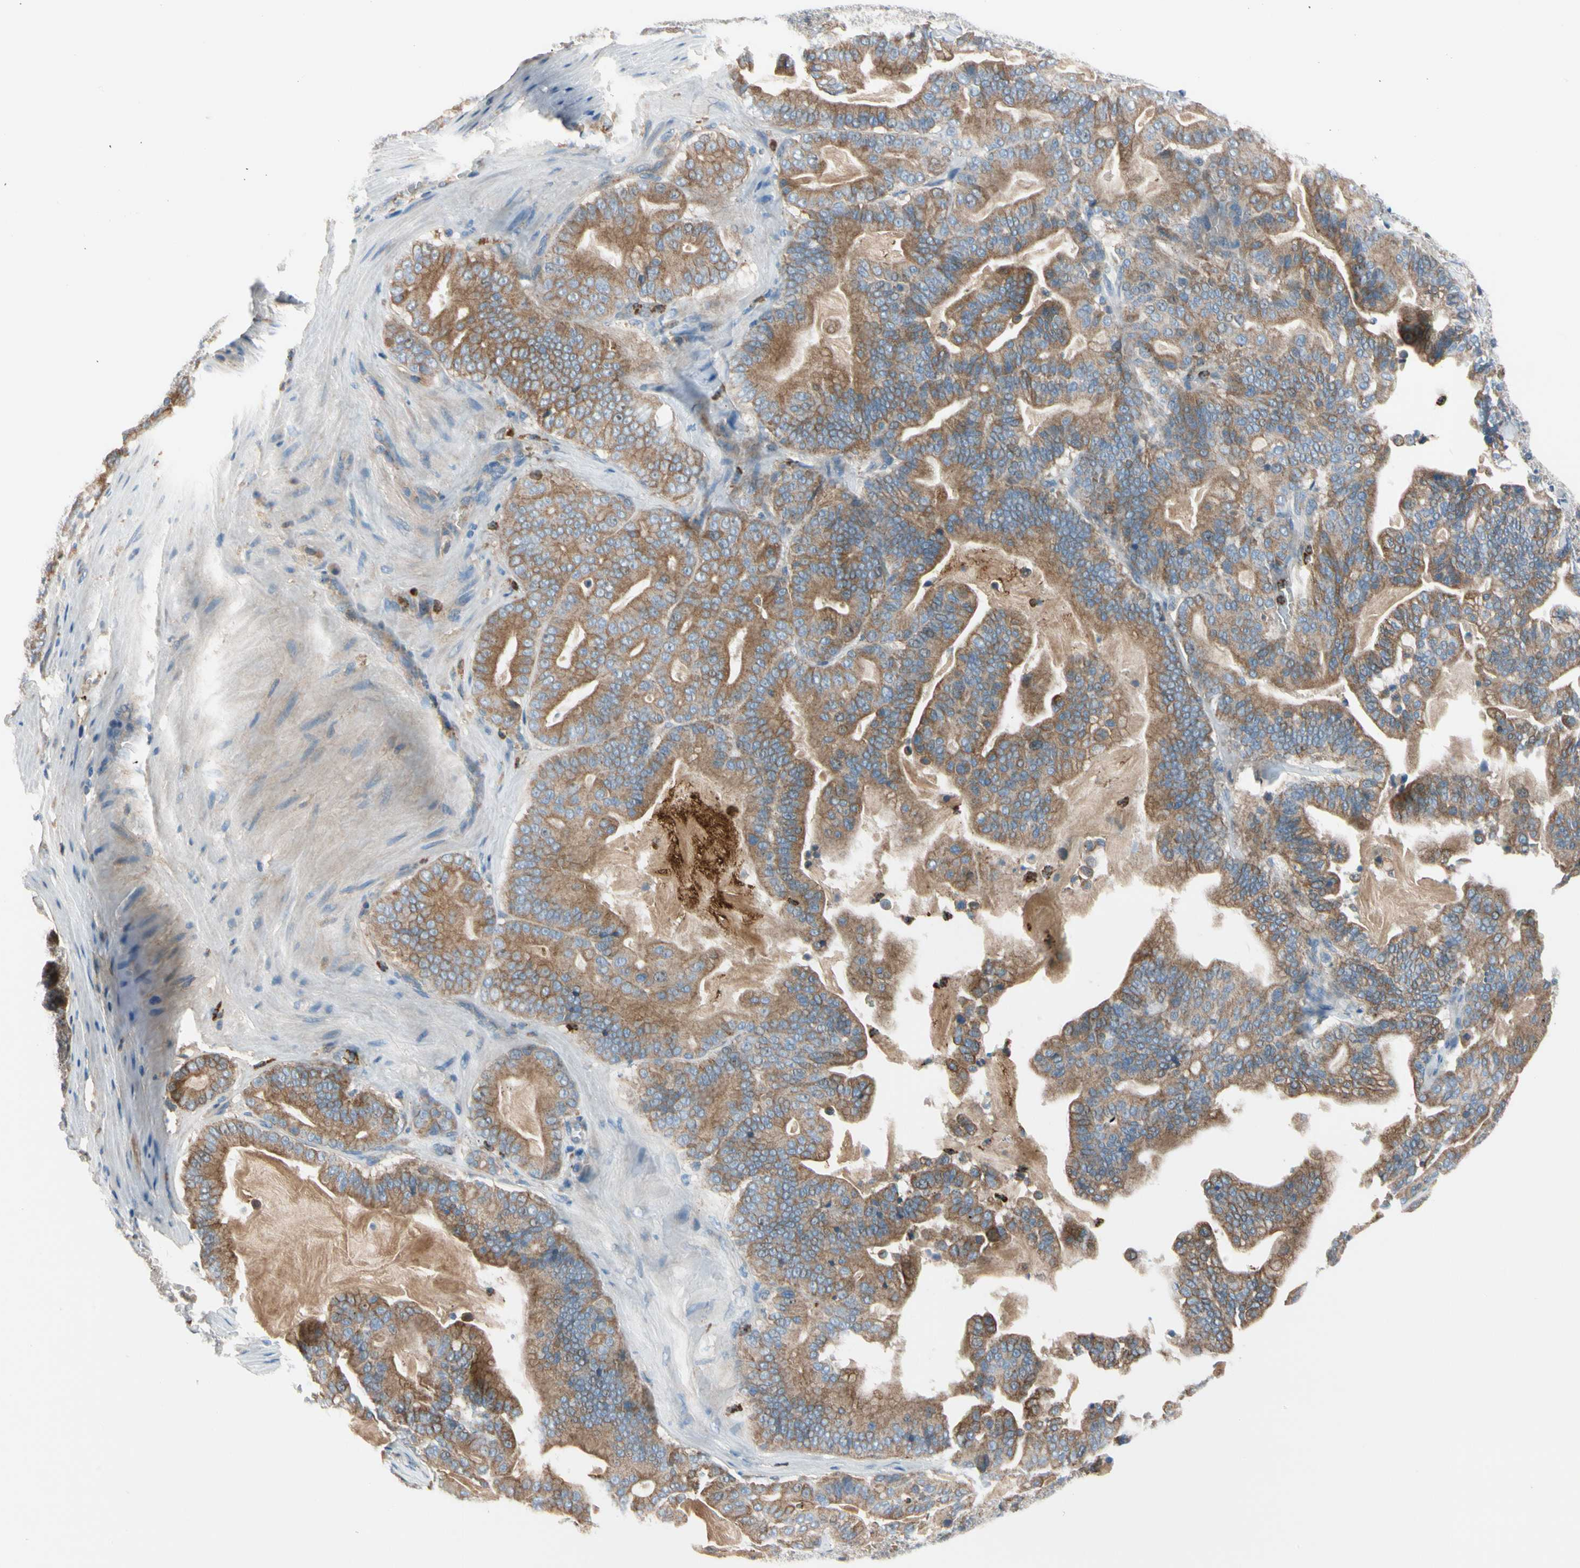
{"staining": {"intensity": "moderate", "quantity": ">75%", "location": "cytoplasmic/membranous"}, "tissue": "pancreatic cancer", "cell_type": "Tumor cells", "image_type": "cancer", "snomed": [{"axis": "morphology", "description": "Adenocarcinoma, NOS"}, {"axis": "topography", "description": "Pancreas"}], "caption": "Protein analysis of pancreatic adenocarcinoma tissue exhibits moderate cytoplasmic/membranous positivity in about >75% of tumor cells.", "gene": "HJURP", "patient": {"sex": "male", "age": 63}}